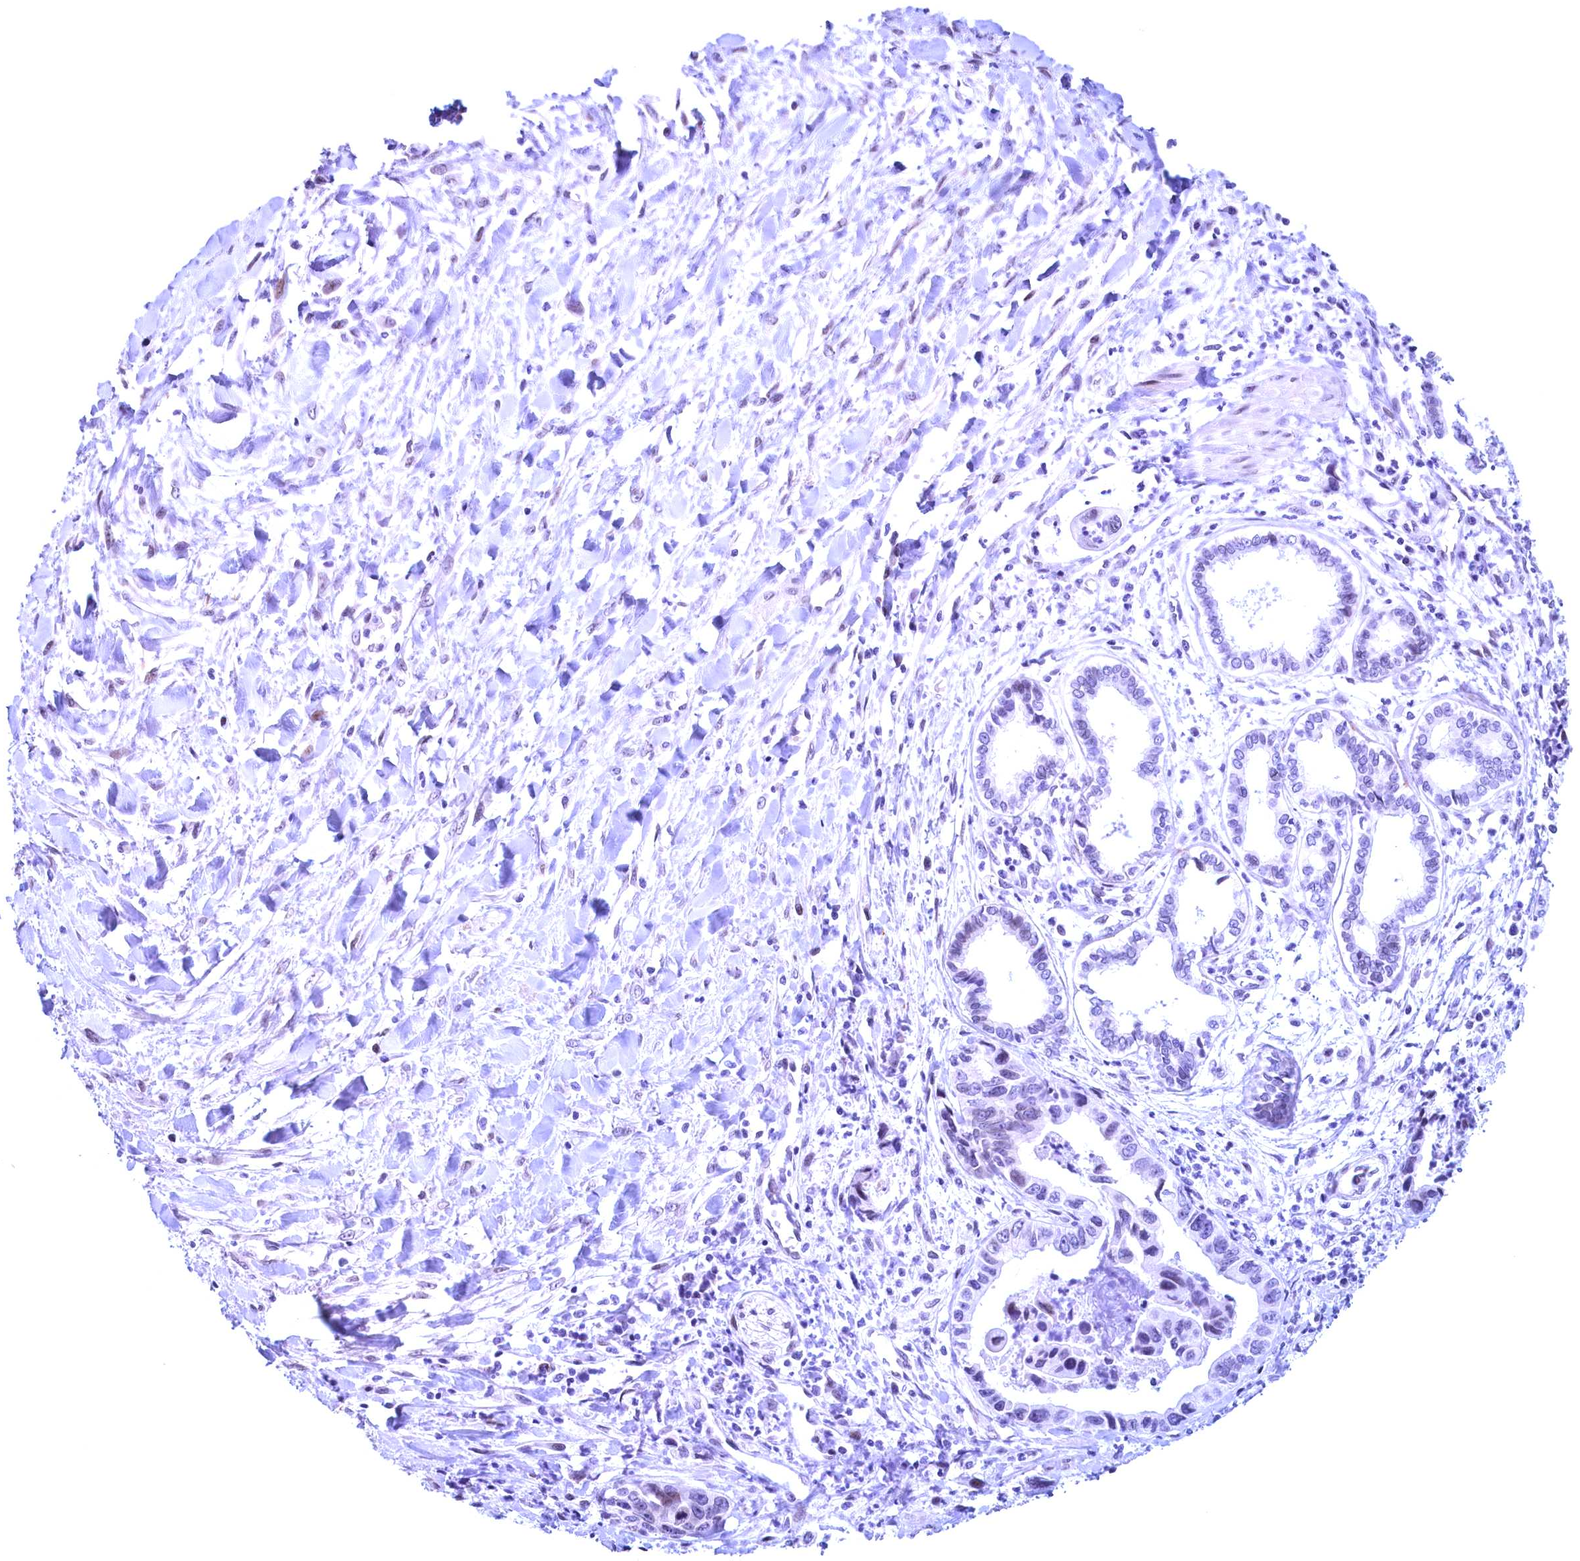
{"staining": {"intensity": "negative", "quantity": "none", "location": "none"}, "tissue": "pancreatic cancer", "cell_type": "Tumor cells", "image_type": "cancer", "snomed": [{"axis": "morphology", "description": "Adenocarcinoma, NOS"}, {"axis": "topography", "description": "Pancreas"}], "caption": "Tumor cells are negative for brown protein staining in pancreatic cancer (adenocarcinoma).", "gene": "GPSM1", "patient": {"sex": "female", "age": 50}}